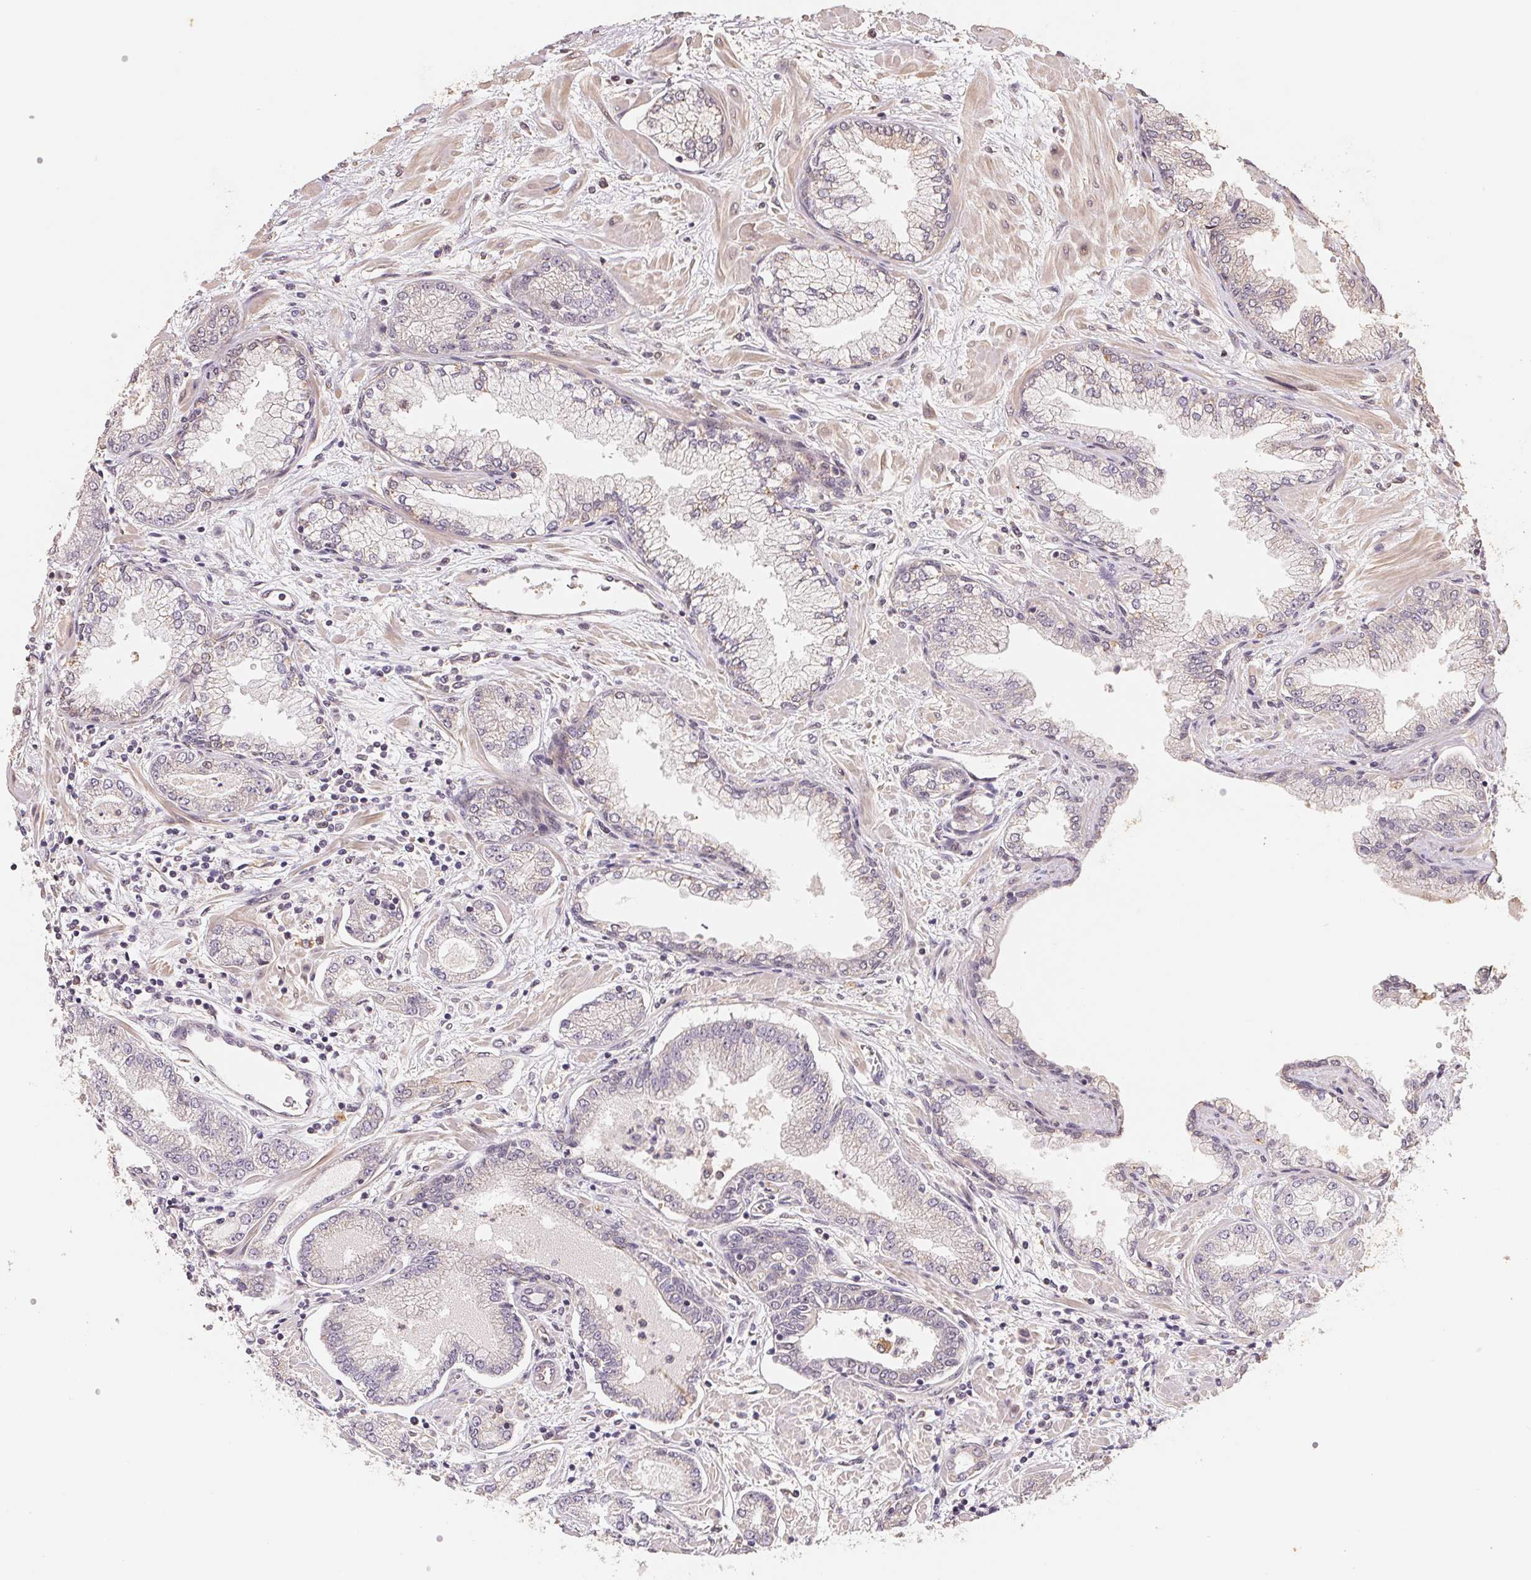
{"staining": {"intensity": "negative", "quantity": "none", "location": "none"}, "tissue": "prostate cancer", "cell_type": "Tumor cells", "image_type": "cancer", "snomed": [{"axis": "morphology", "description": "Adenocarcinoma, Low grade"}, {"axis": "topography", "description": "Prostate"}], "caption": "The histopathology image displays no significant positivity in tumor cells of prostate cancer.", "gene": "TMEM222", "patient": {"sex": "male", "age": 55}}